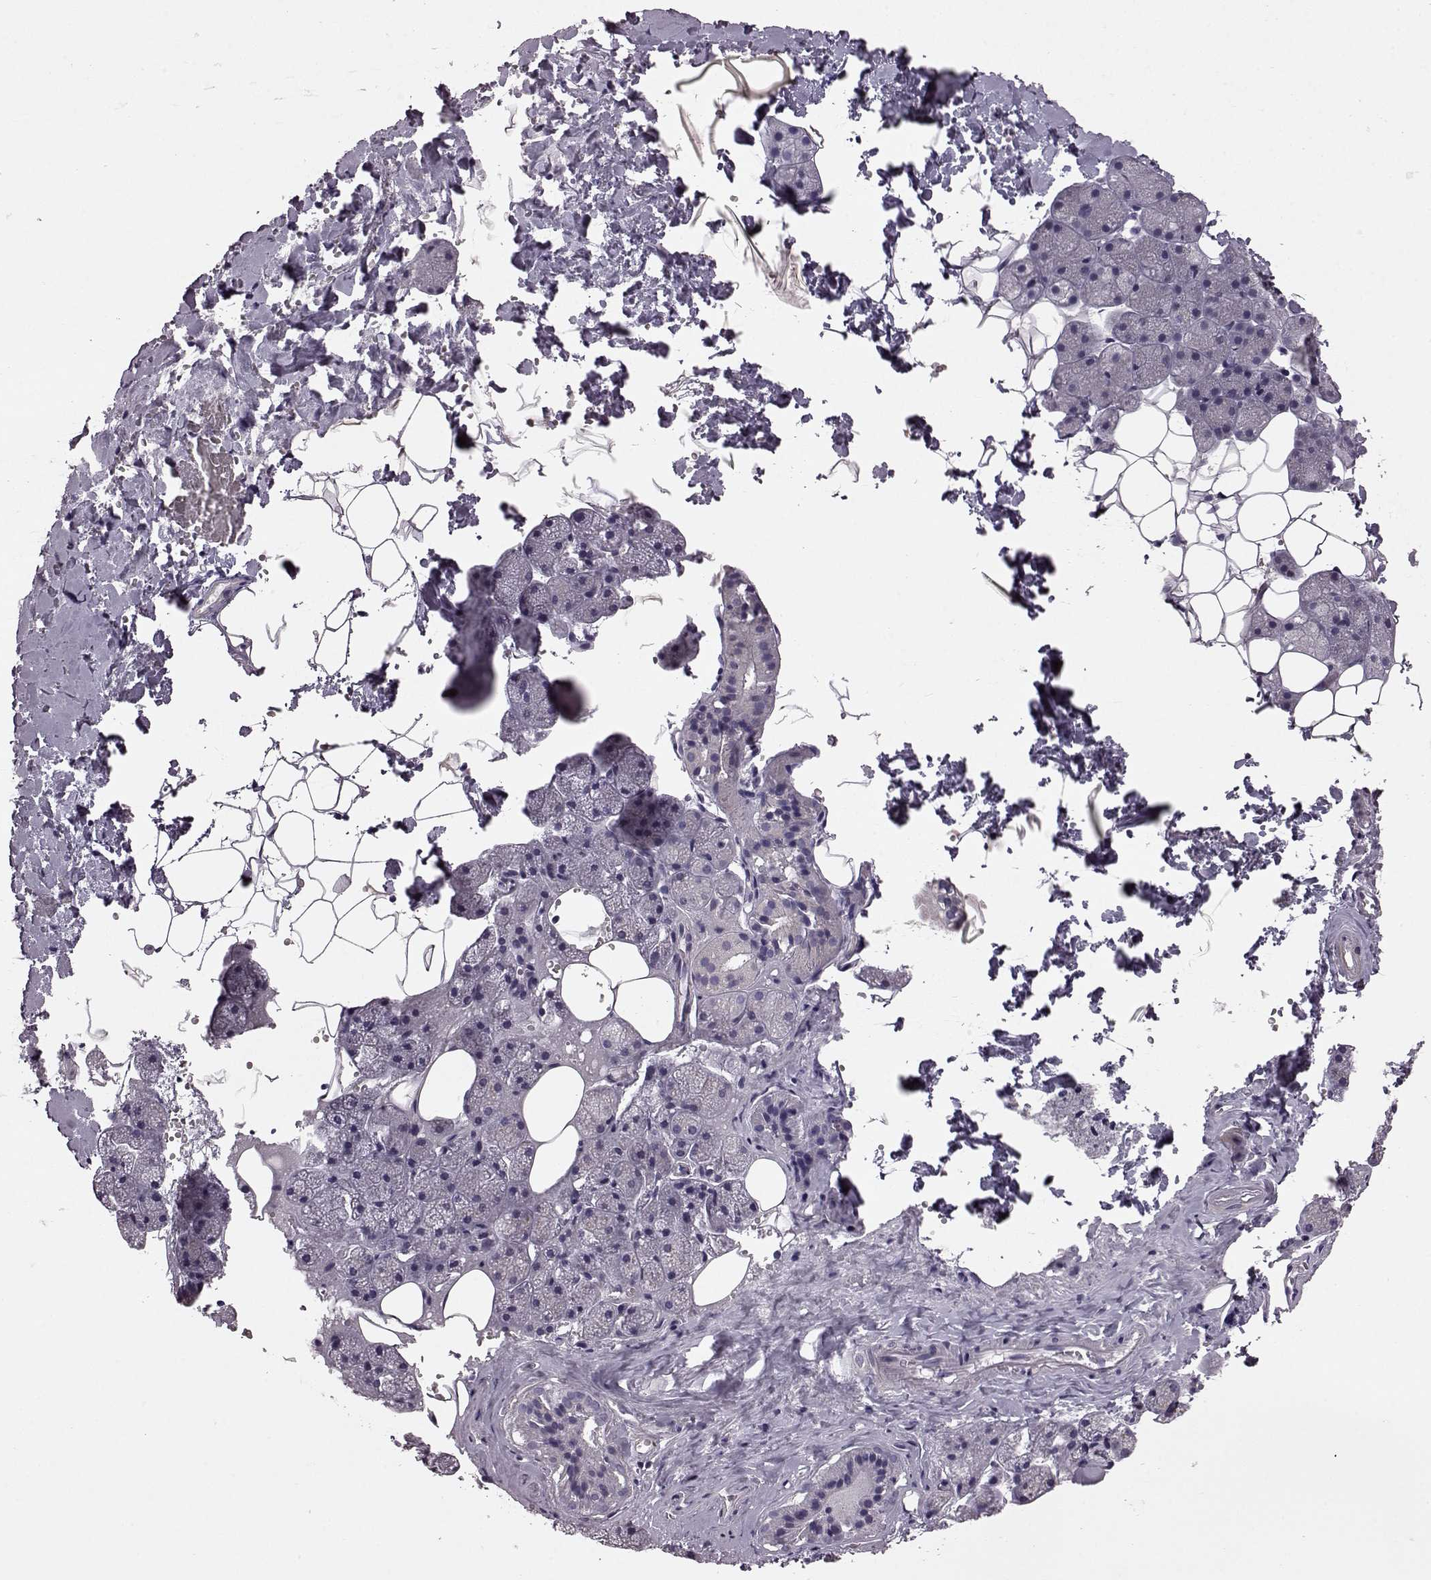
{"staining": {"intensity": "negative", "quantity": "none", "location": "none"}, "tissue": "salivary gland", "cell_type": "Glandular cells", "image_type": "normal", "snomed": [{"axis": "morphology", "description": "Normal tissue, NOS"}, {"axis": "topography", "description": "Salivary gland"}], "caption": "Immunohistochemistry image of normal salivary gland: human salivary gland stained with DAB (3,3'-diaminobenzidine) displays no significant protein staining in glandular cells.", "gene": "GRK1", "patient": {"sex": "male", "age": 38}}